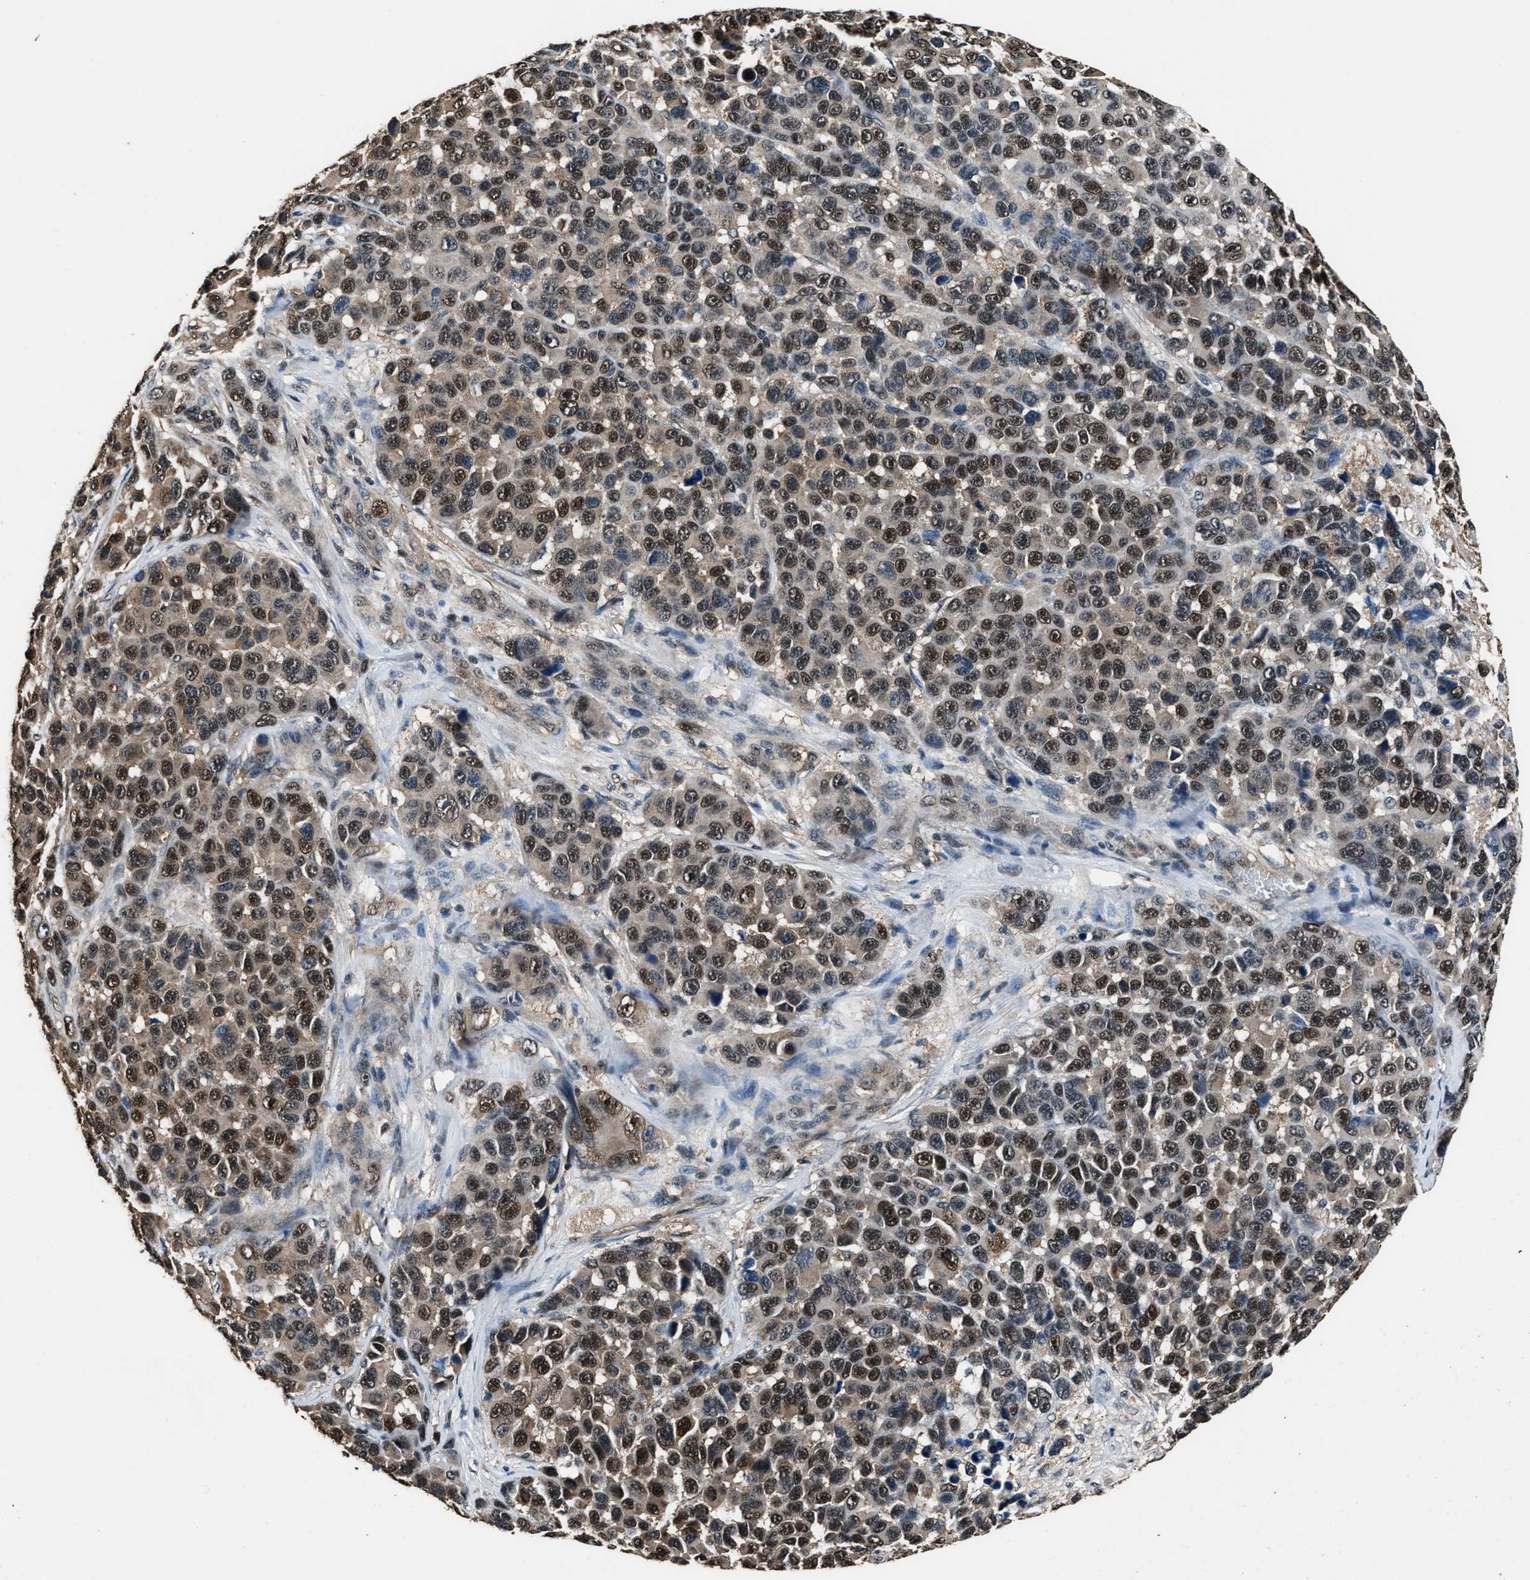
{"staining": {"intensity": "moderate", "quantity": ">75%", "location": "cytoplasmic/membranous,nuclear"}, "tissue": "melanoma", "cell_type": "Tumor cells", "image_type": "cancer", "snomed": [{"axis": "morphology", "description": "Malignant melanoma, NOS"}, {"axis": "topography", "description": "Skin"}], "caption": "A histopathology image showing moderate cytoplasmic/membranous and nuclear expression in about >75% of tumor cells in malignant melanoma, as visualized by brown immunohistochemical staining.", "gene": "DFFA", "patient": {"sex": "male", "age": 53}}